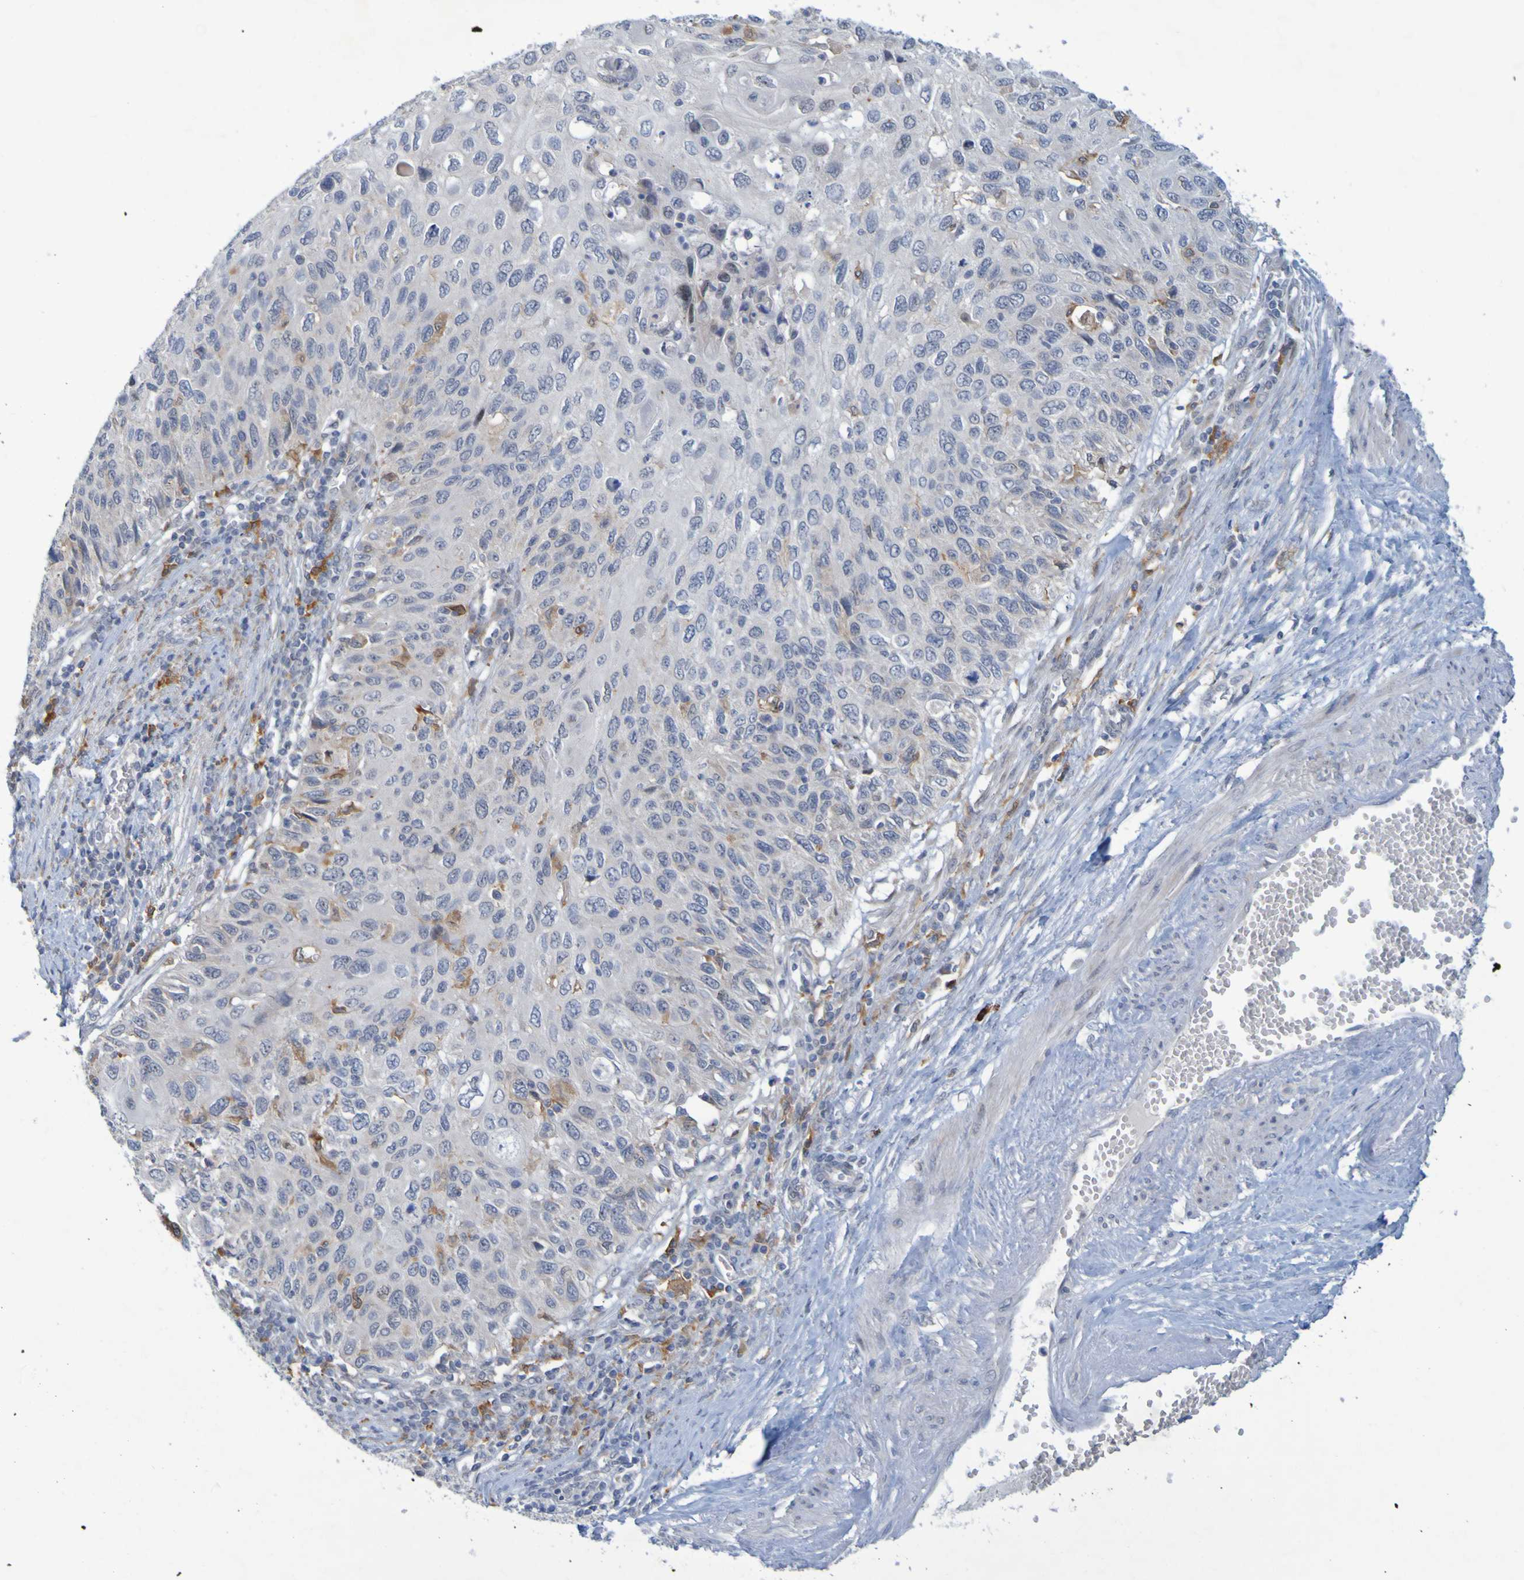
{"staining": {"intensity": "weak", "quantity": "<25%", "location": "cytoplasmic/membranous"}, "tissue": "cervical cancer", "cell_type": "Tumor cells", "image_type": "cancer", "snomed": [{"axis": "morphology", "description": "Squamous cell carcinoma, NOS"}, {"axis": "topography", "description": "Cervix"}], "caption": "Histopathology image shows no significant protein expression in tumor cells of squamous cell carcinoma (cervical).", "gene": "LILRB5", "patient": {"sex": "female", "age": 70}}